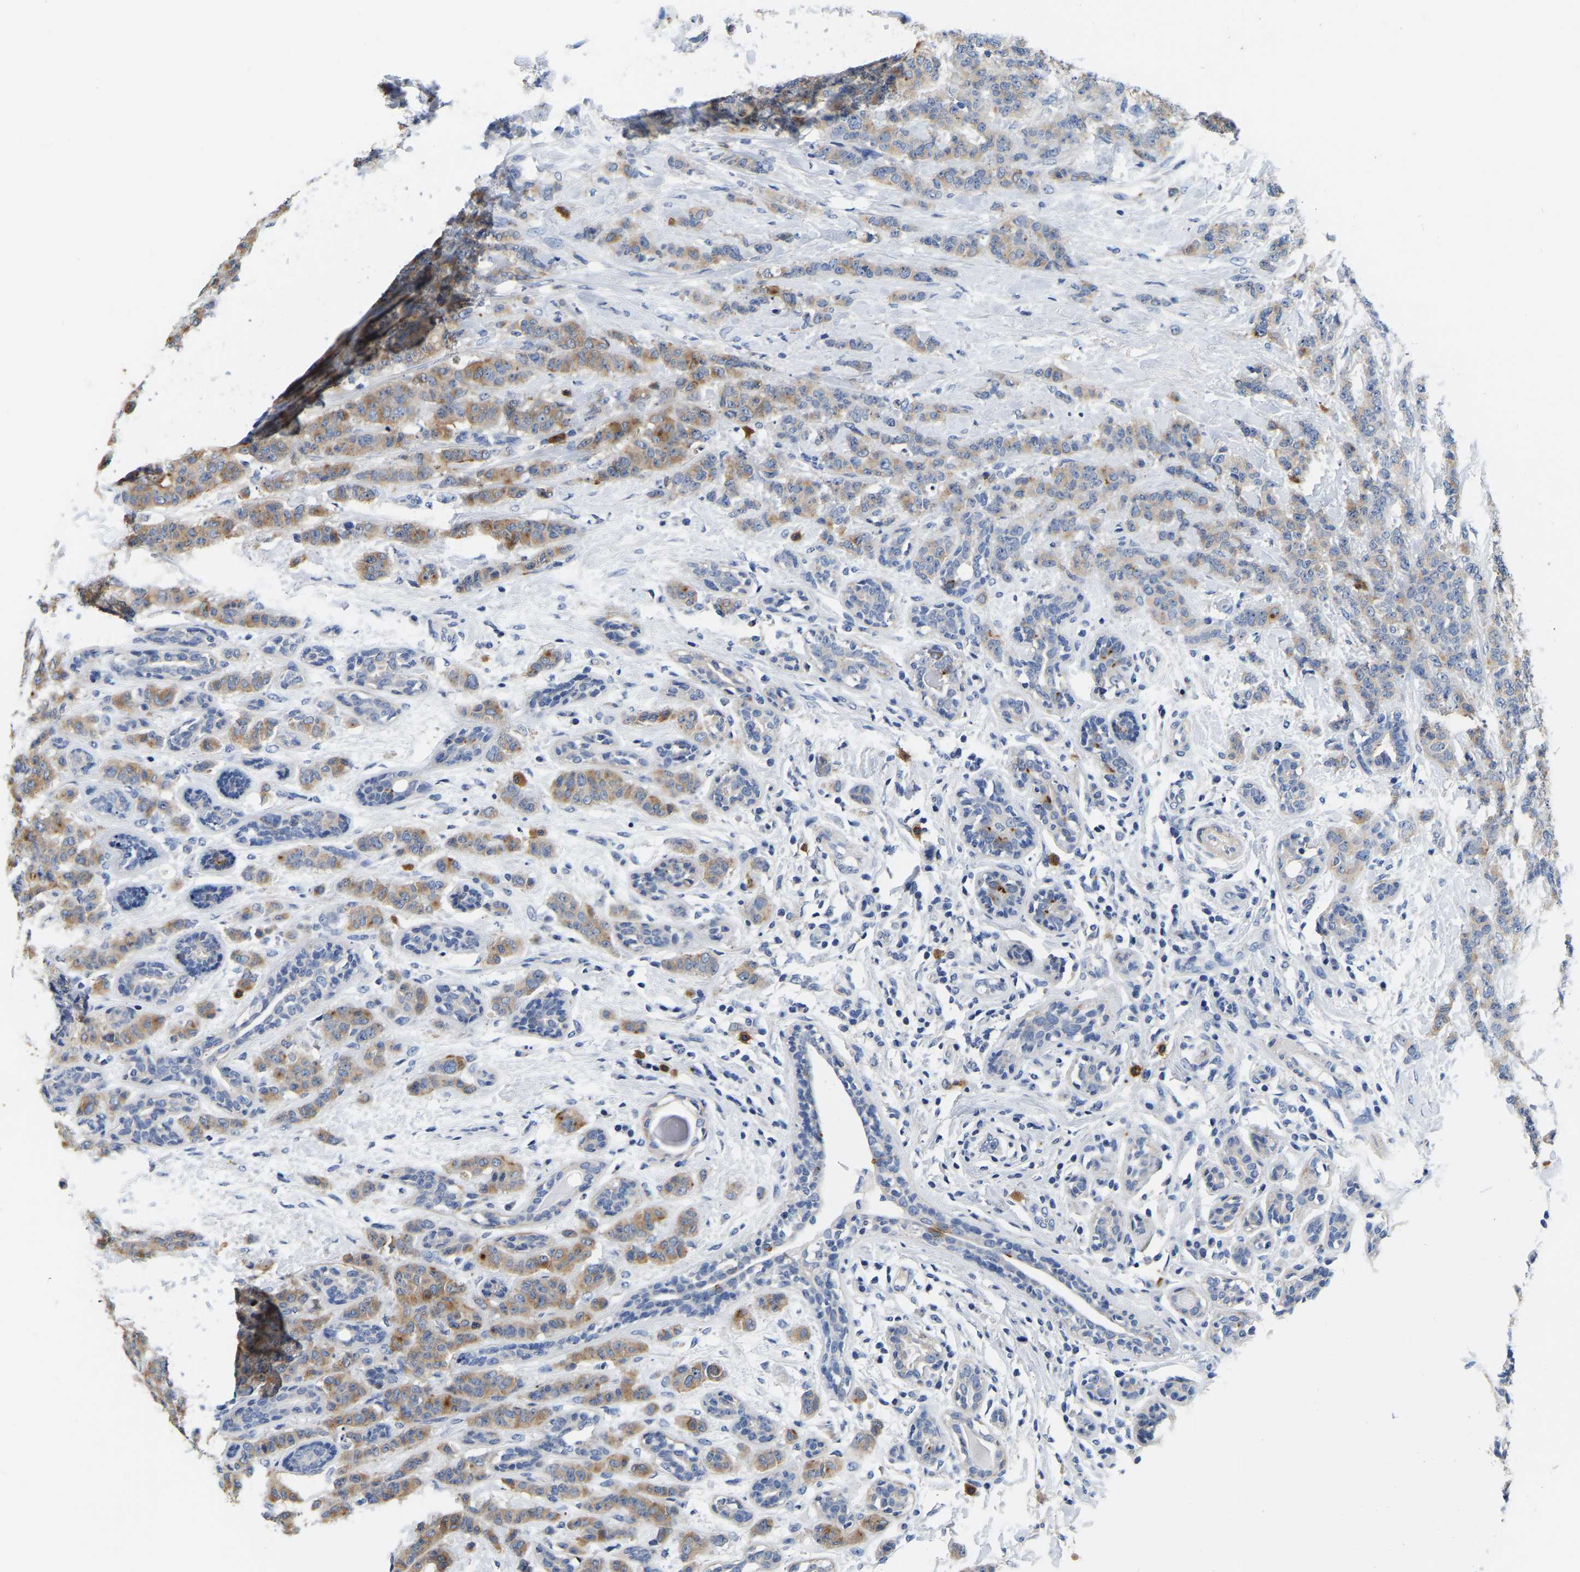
{"staining": {"intensity": "moderate", "quantity": ">75%", "location": "cytoplasmic/membranous"}, "tissue": "breast cancer", "cell_type": "Tumor cells", "image_type": "cancer", "snomed": [{"axis": "morphology", "description": "Normal tissue, NOS"}, {"axis": "morphology", "description": "Duct carcinoma"}, {"axis": "topography", "description": "Breast"}], "caption": "Tumor cells show medium levels of moderate cytoplasmic/membranous expression in approximately >75% of cells in breast cancer. The staining is performed using DAB brown chromogen to label protein expression. The nuclei are counter-stained blue using hematoxylin.", "gene": "RAB27B", "patient": {"sex": "female", "age": 40}}